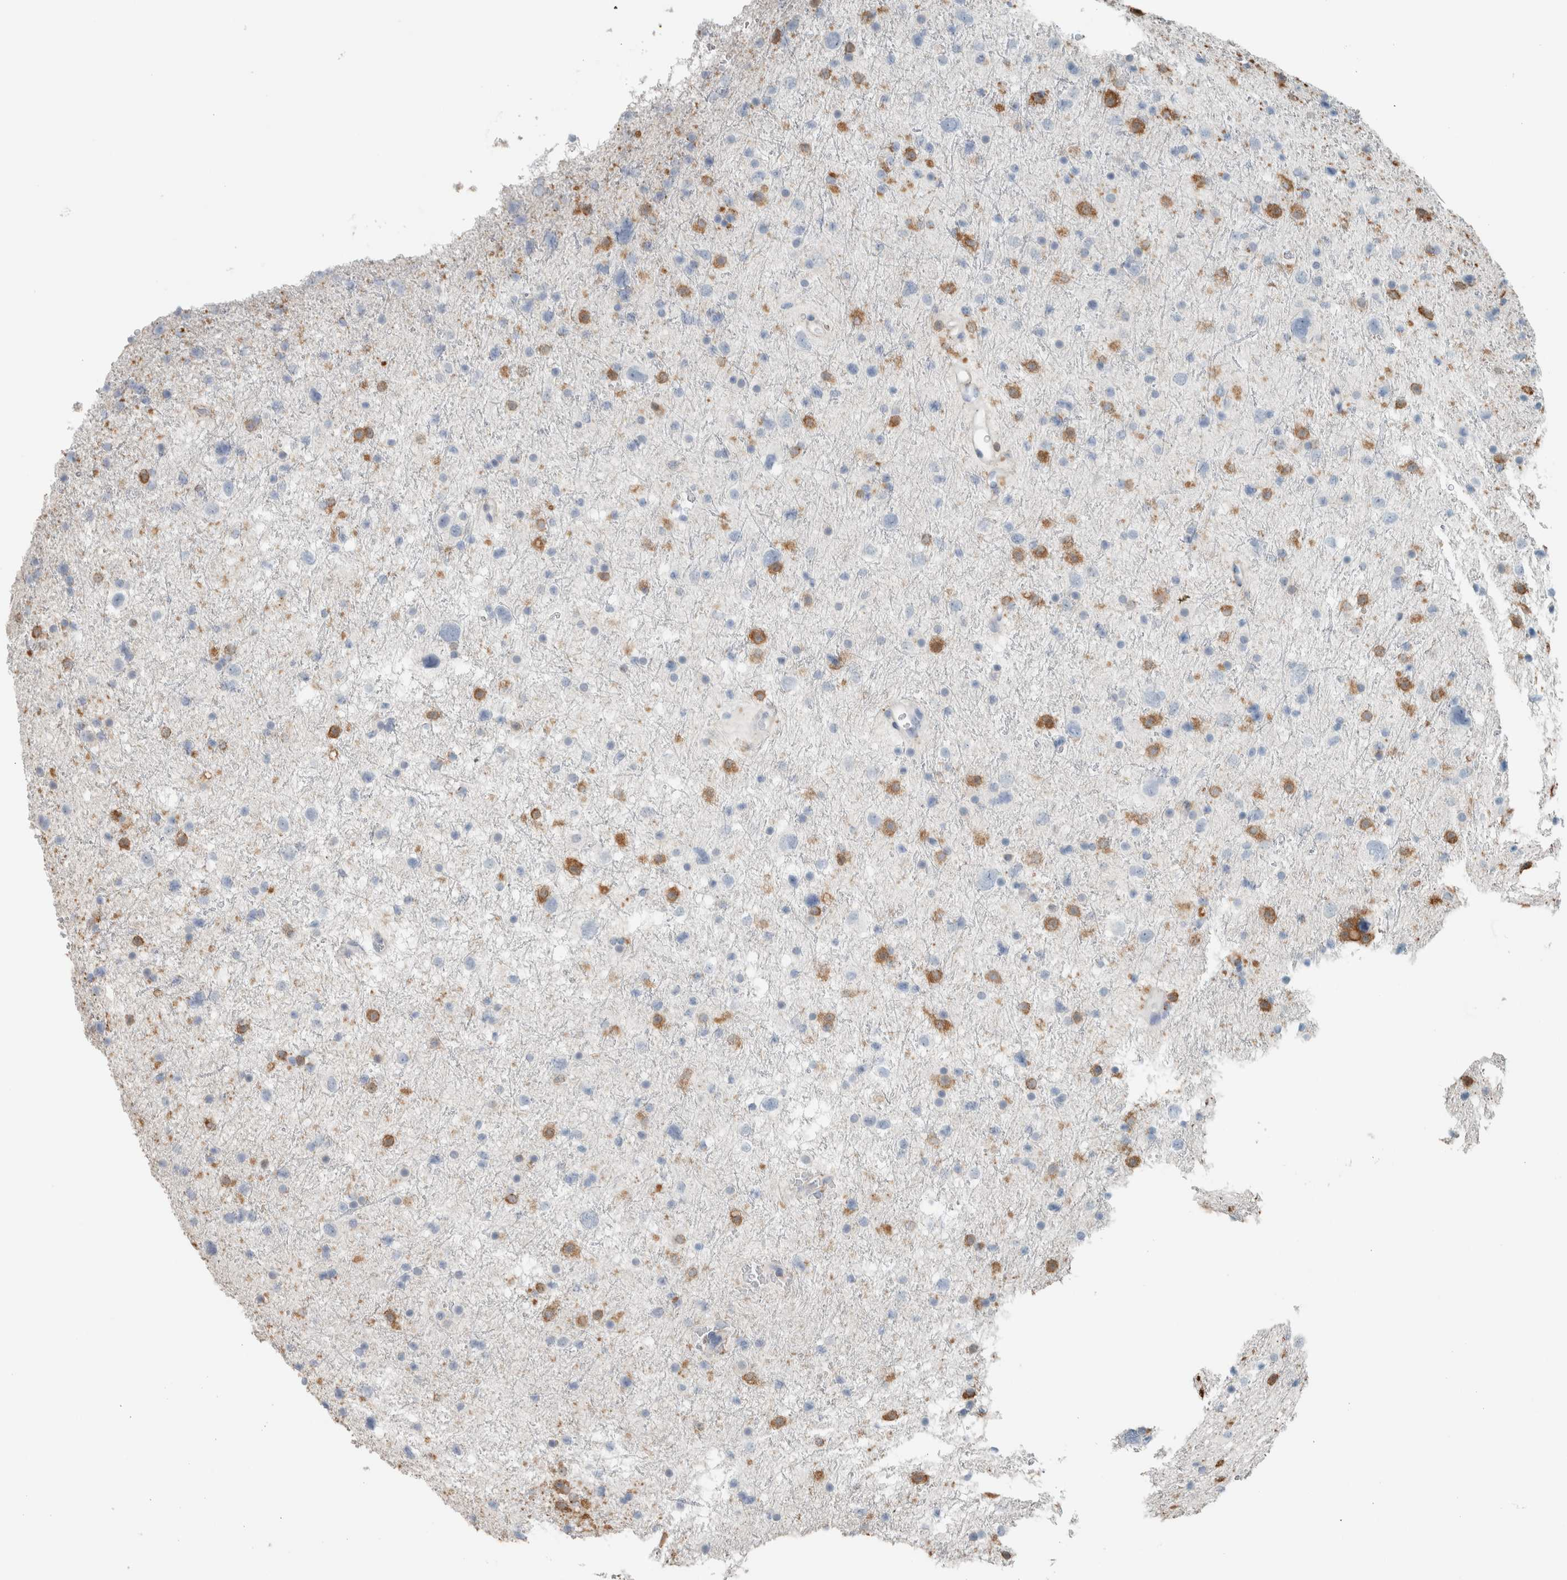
{"staining": {"intensity": "moderate", "quantity": "<25%", "location": "cytoplasmic/membranous"}, "tissue": "glioma", "cell_type": "Tumor cells", "image_type": "cancer", "snomed": [{"axis": "morphology", "description": "Glioma, malignant, Low grade"}, {"axis": "topography", "description": "Brain"}], "caption": "Malignant glioma (low-grade) stained with immunohistochemistry exhibits moderate cytoplasmic/membranous positivity in about <25% of tumor cells.", "gene": "SCIN", "patient": {"sex": "female", "age": 37}}